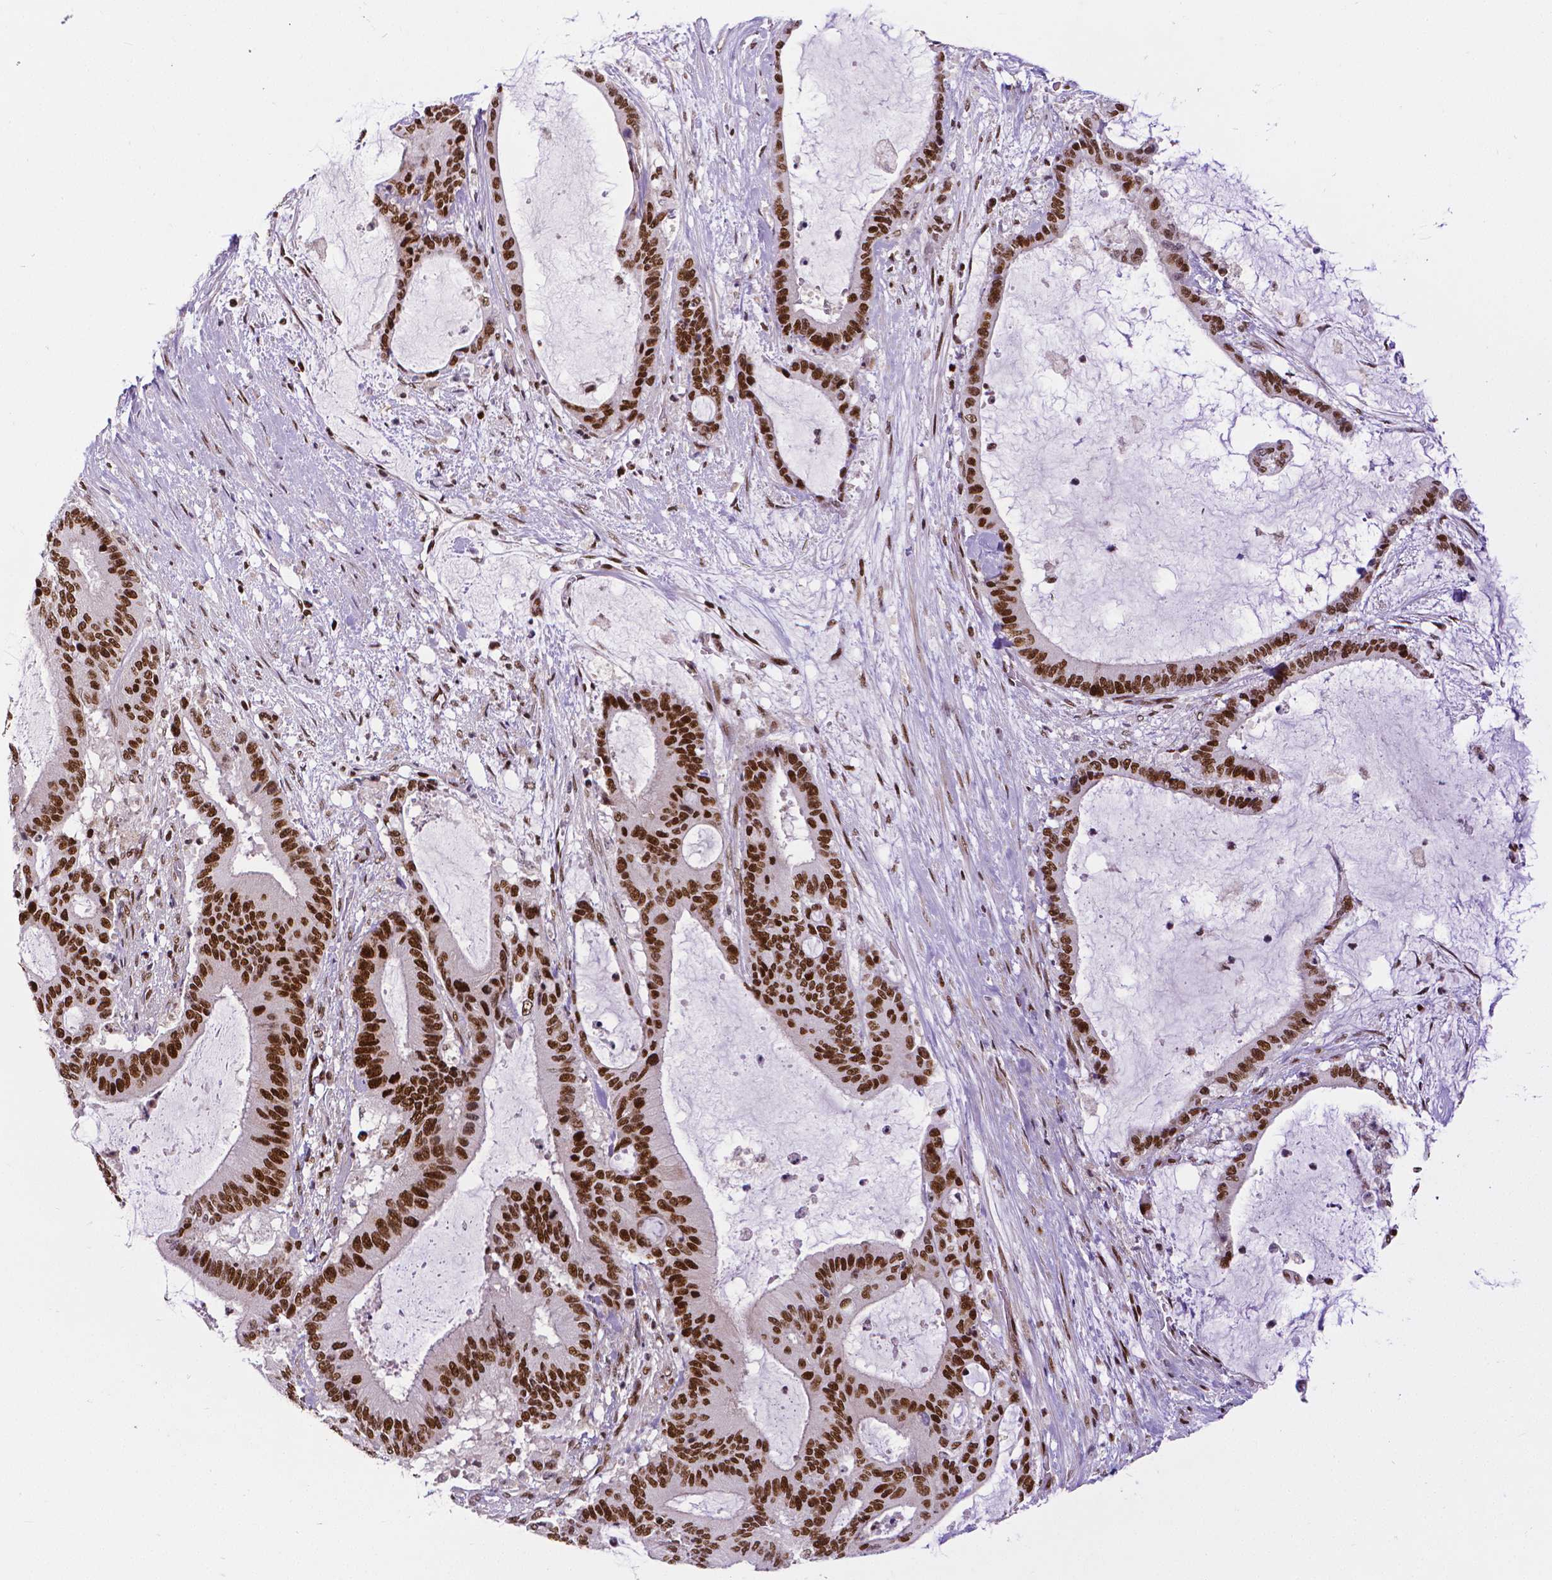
{"staining": {"intensity": "strong", "quantity": ">75%", "location": "nuclear"}, "tissue": "liver cancer", "cell_type": "Tumor cells", "image_type": "cancer", "snomed": [{"axis": "morphology", "description": "Normal tissue, NOS"}, {"axis": "morphology", "description": "Cholangiocarcinoma"}, {"axis": "topography", "description": "Liver"}, {"axis": "topography", "description": "Peripheral nerve tissue"}], "caption": "This photomicrograph demonstrates cholangiocarcinoma (liver) stained with IHC to label a protein in brown. The nuclear of tumor cells show strong positivity for the protein. Nuclei are counter-stained blue.", "gene": "CTCF", "patient": {"sex": "female", "age": 73}}